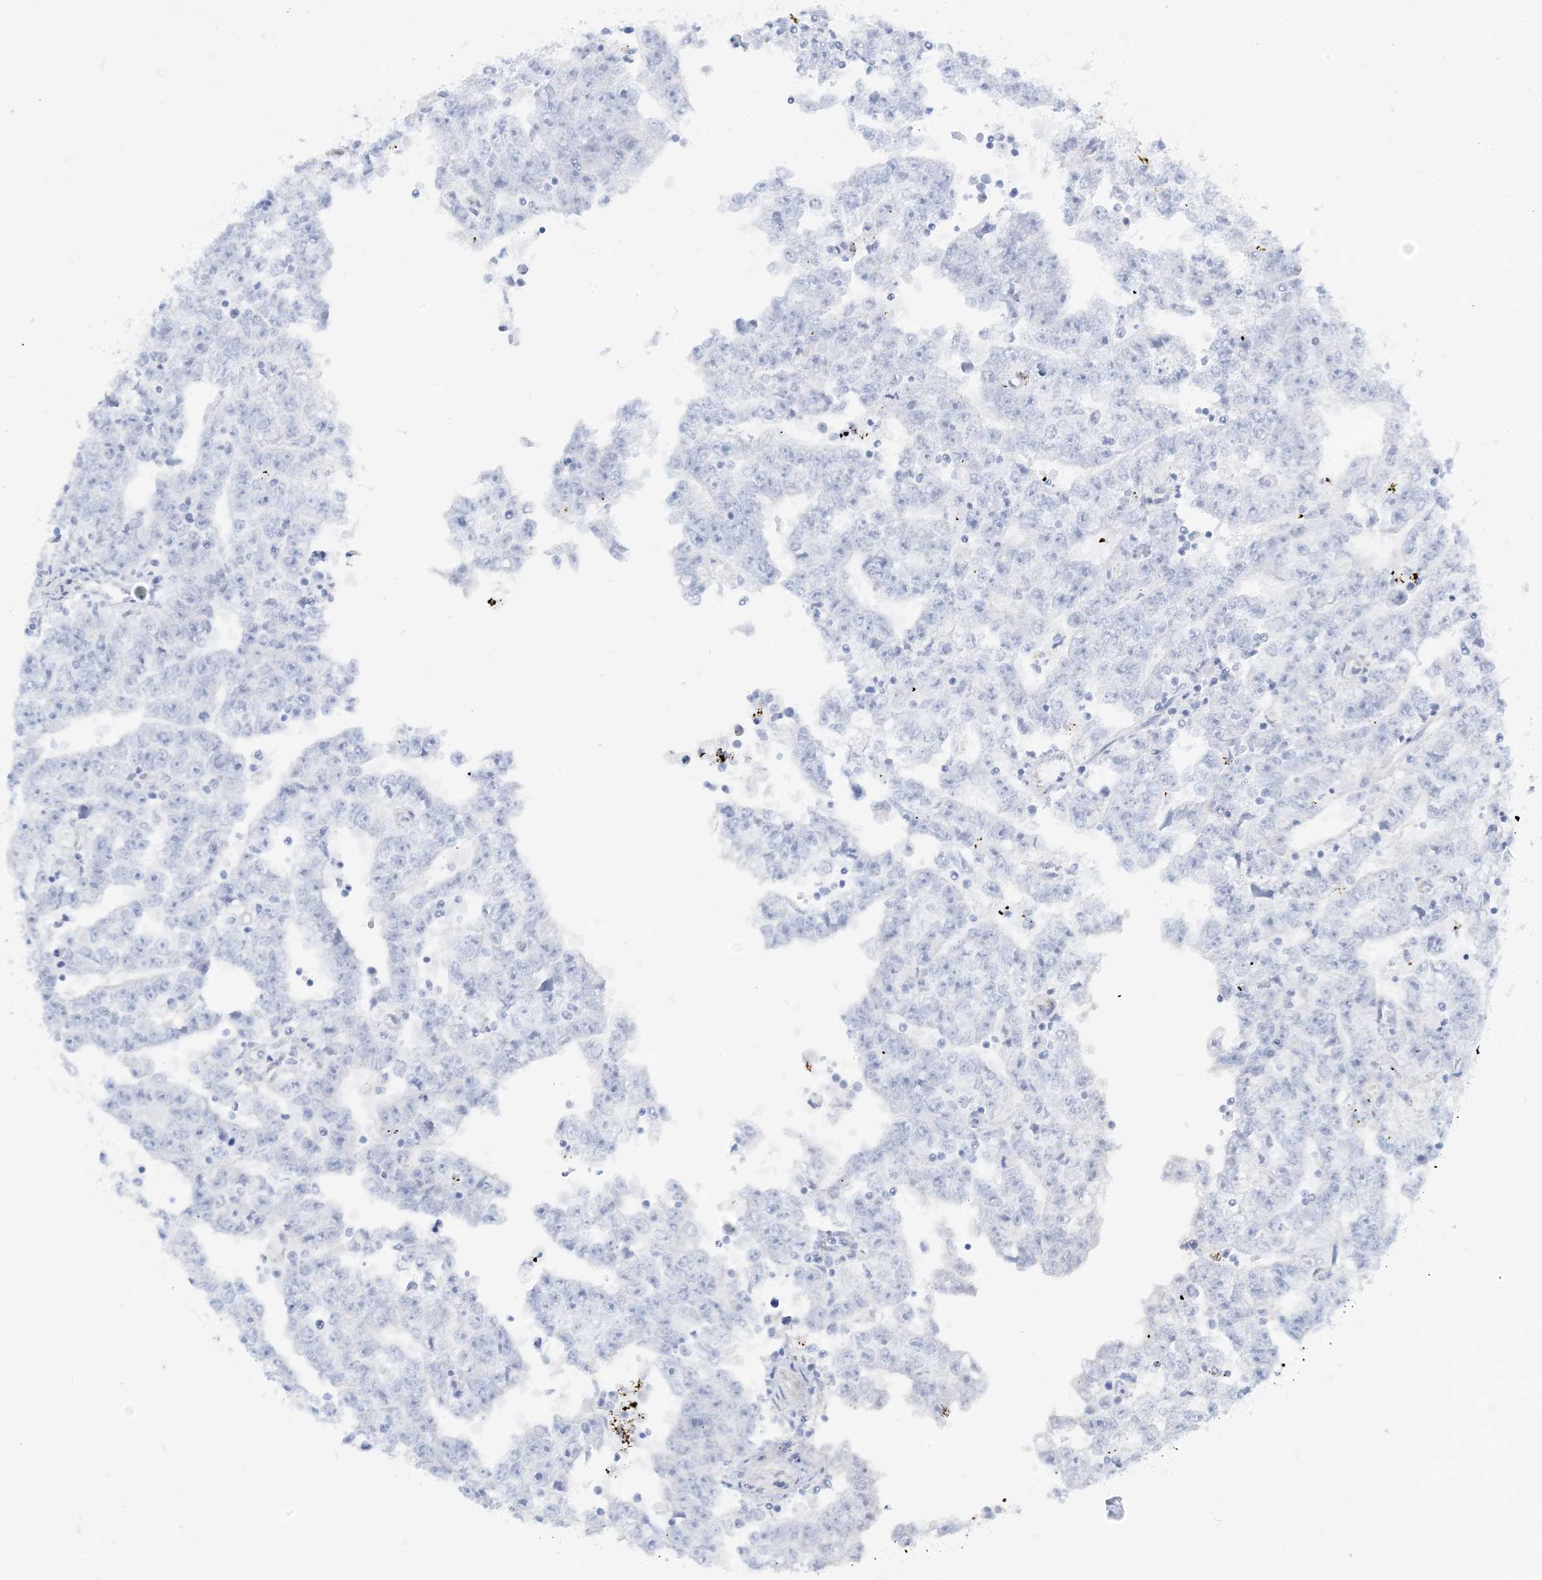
{"staining": {"intensity": "negative", "quantity": "none", "location": "none"}, "tissue": "testis cancer", "cell_type": "Tumor cells", "image_type": "cancer", "snomed": [{"axis": "morphology", "description": "Carcinoma, Embryonal, NOS"}, {"axis": "topography", "description": "Testis"}], "caption": "This is an immunohistochemistry histopathology image of human testis embryonal carcinoma. There is no staining in tumor cells.", "gene": "EPS8L3", "patient": {"sex": "male", "age": 25}}